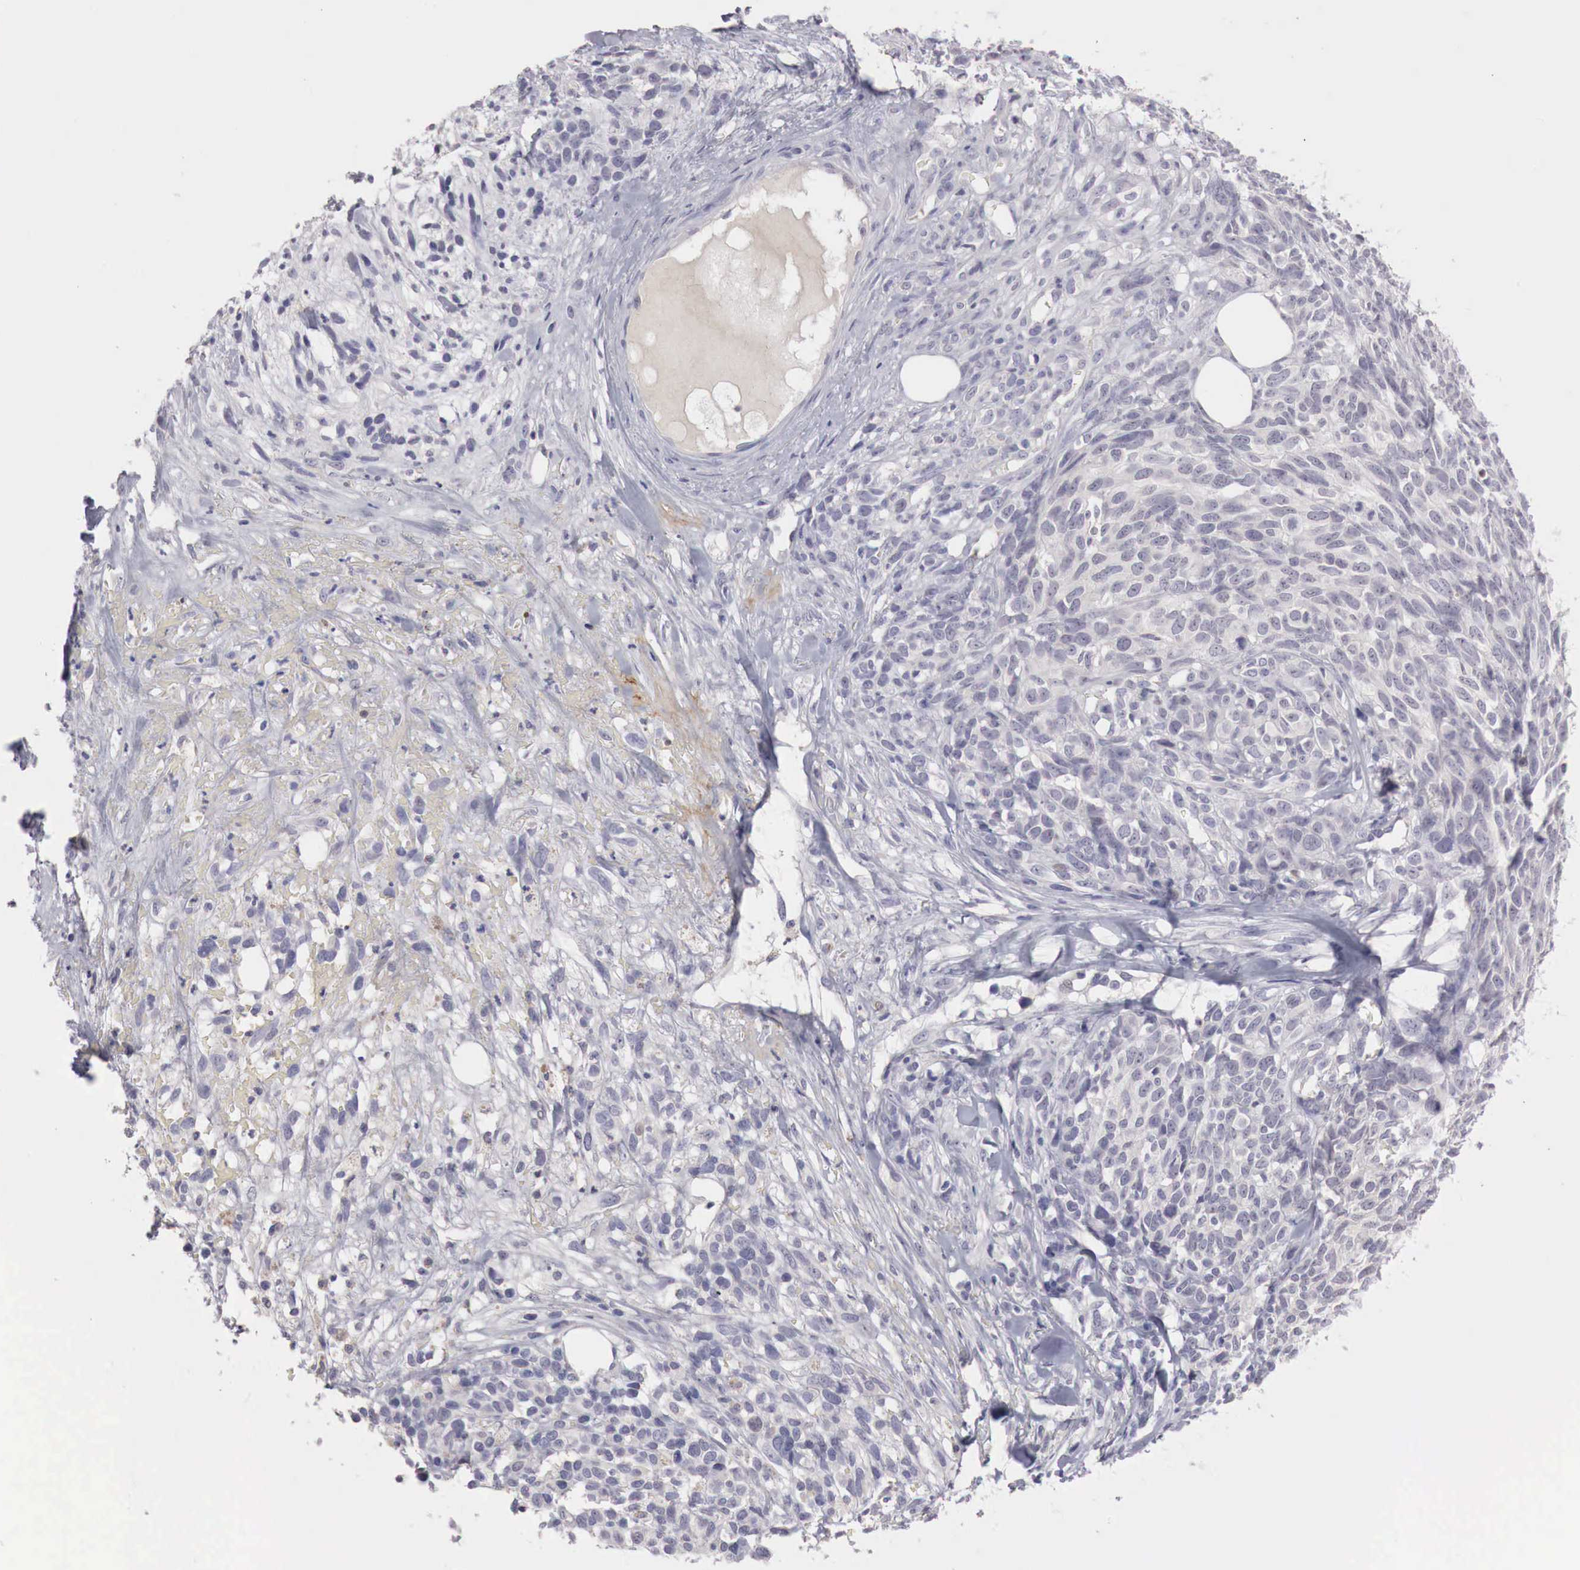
{"staining": {"intensity": "negative", "quantity": "none", "location": "none"}, "tissue": "melanoma", "cell_type": "Tumor cells", "image_type": "cancer", "snomed": [{"axis": "morphology", "description": "Malignant melanoma, NOS"}, {"axis": "topography", "description": "Skin"}], "caption": "The micrograph exhibits no staining of tumor cells in malignant melanoma.", "gene": "GATA1", "patient": {"sex": "female", "age": 85}}